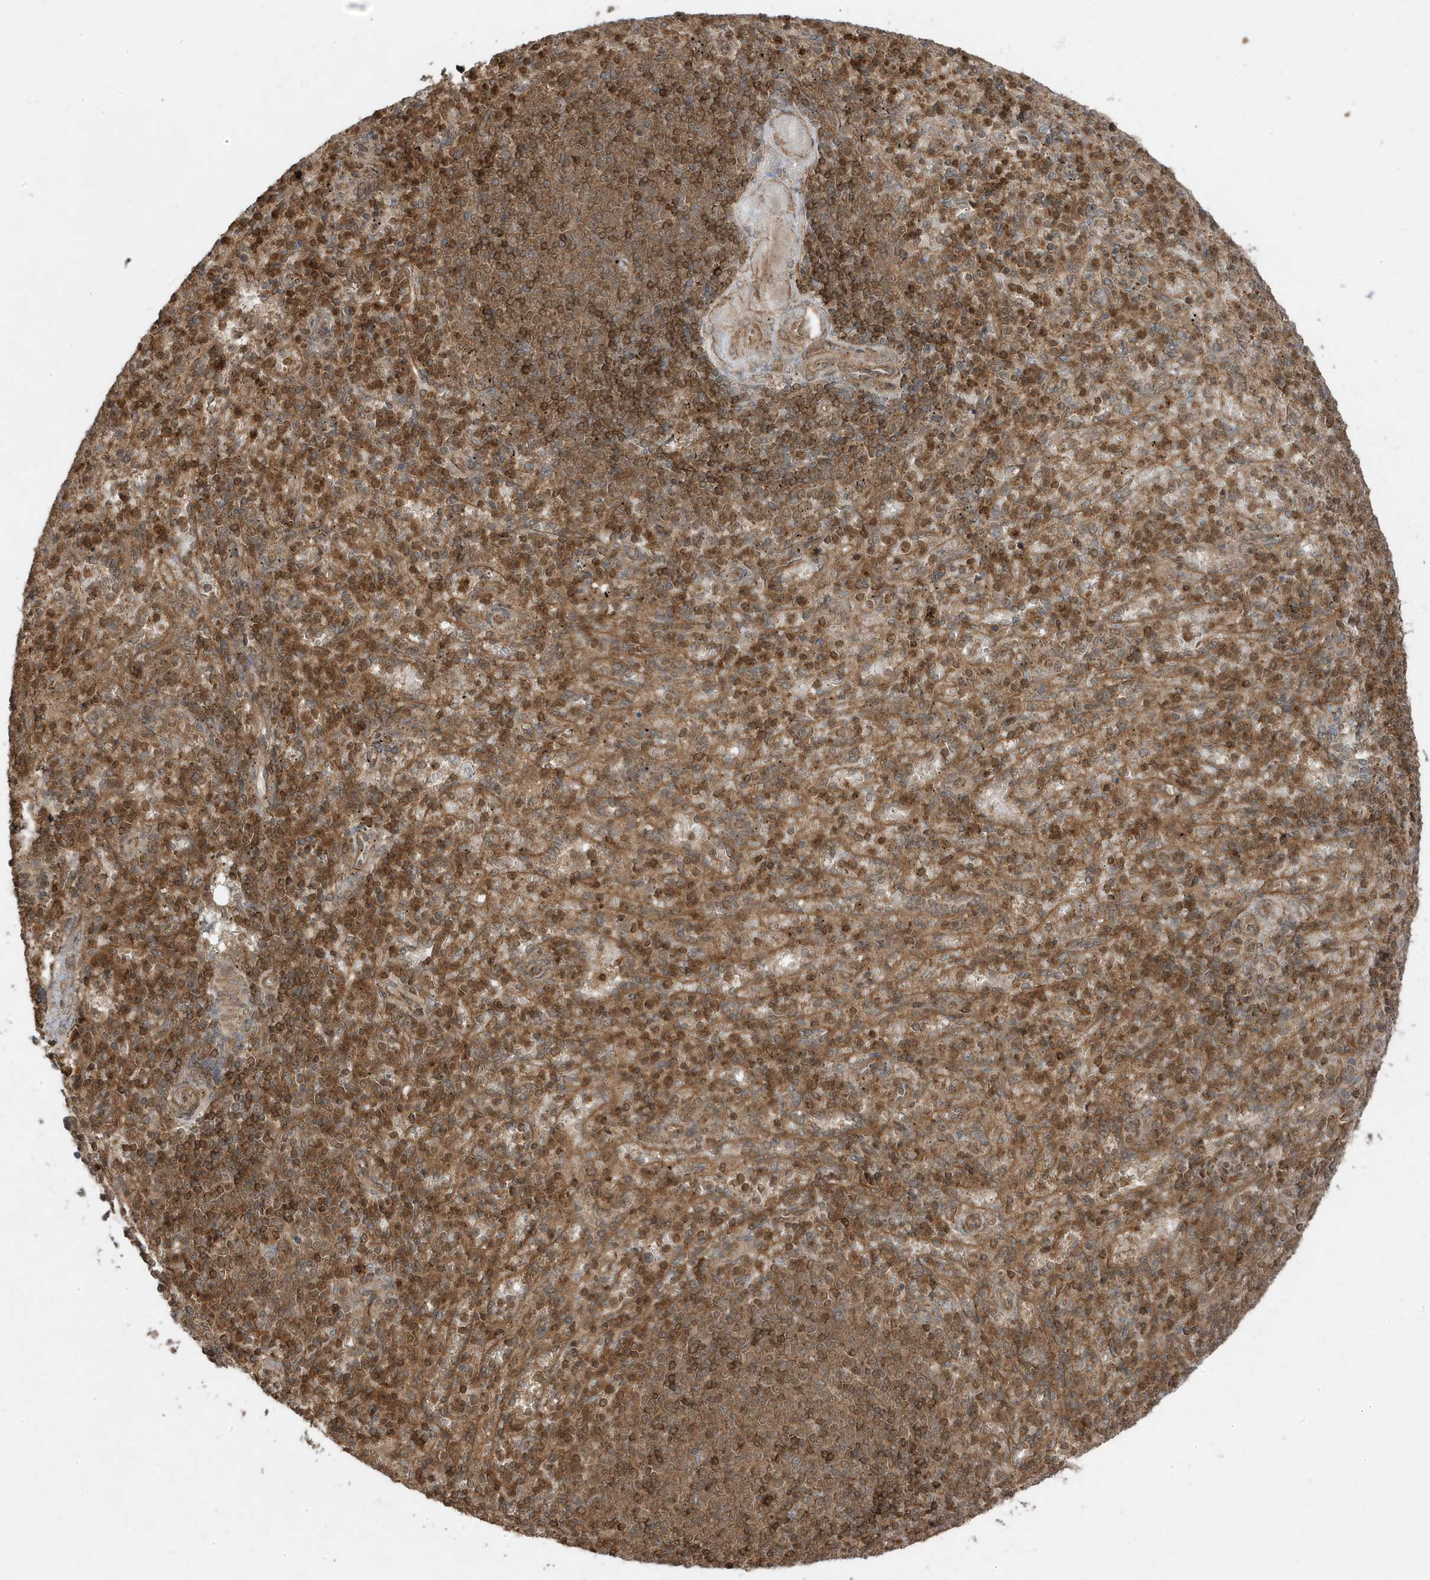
{"staining": {"intensity": "moderate", "quantity": ">75%", "location": "cytoplasmic/membranous,nuclear"}, "tissue": "spleen", "cell_type": "Cells in red pulp", "image_type": "normal", "snomed": [{"axis": "morphology", "description": "Normal tissue, NOS"}, {"axis": "topography", "description": "Spleen"}], "caption": "Human spleen stained for a protein (brown) displays moderate cytoplasmic/membranous,nuclear positive staining in about >75% of cells in red pulp.", "gene": "ASAP1", "patient": {"sex": "female", "age": 74}}